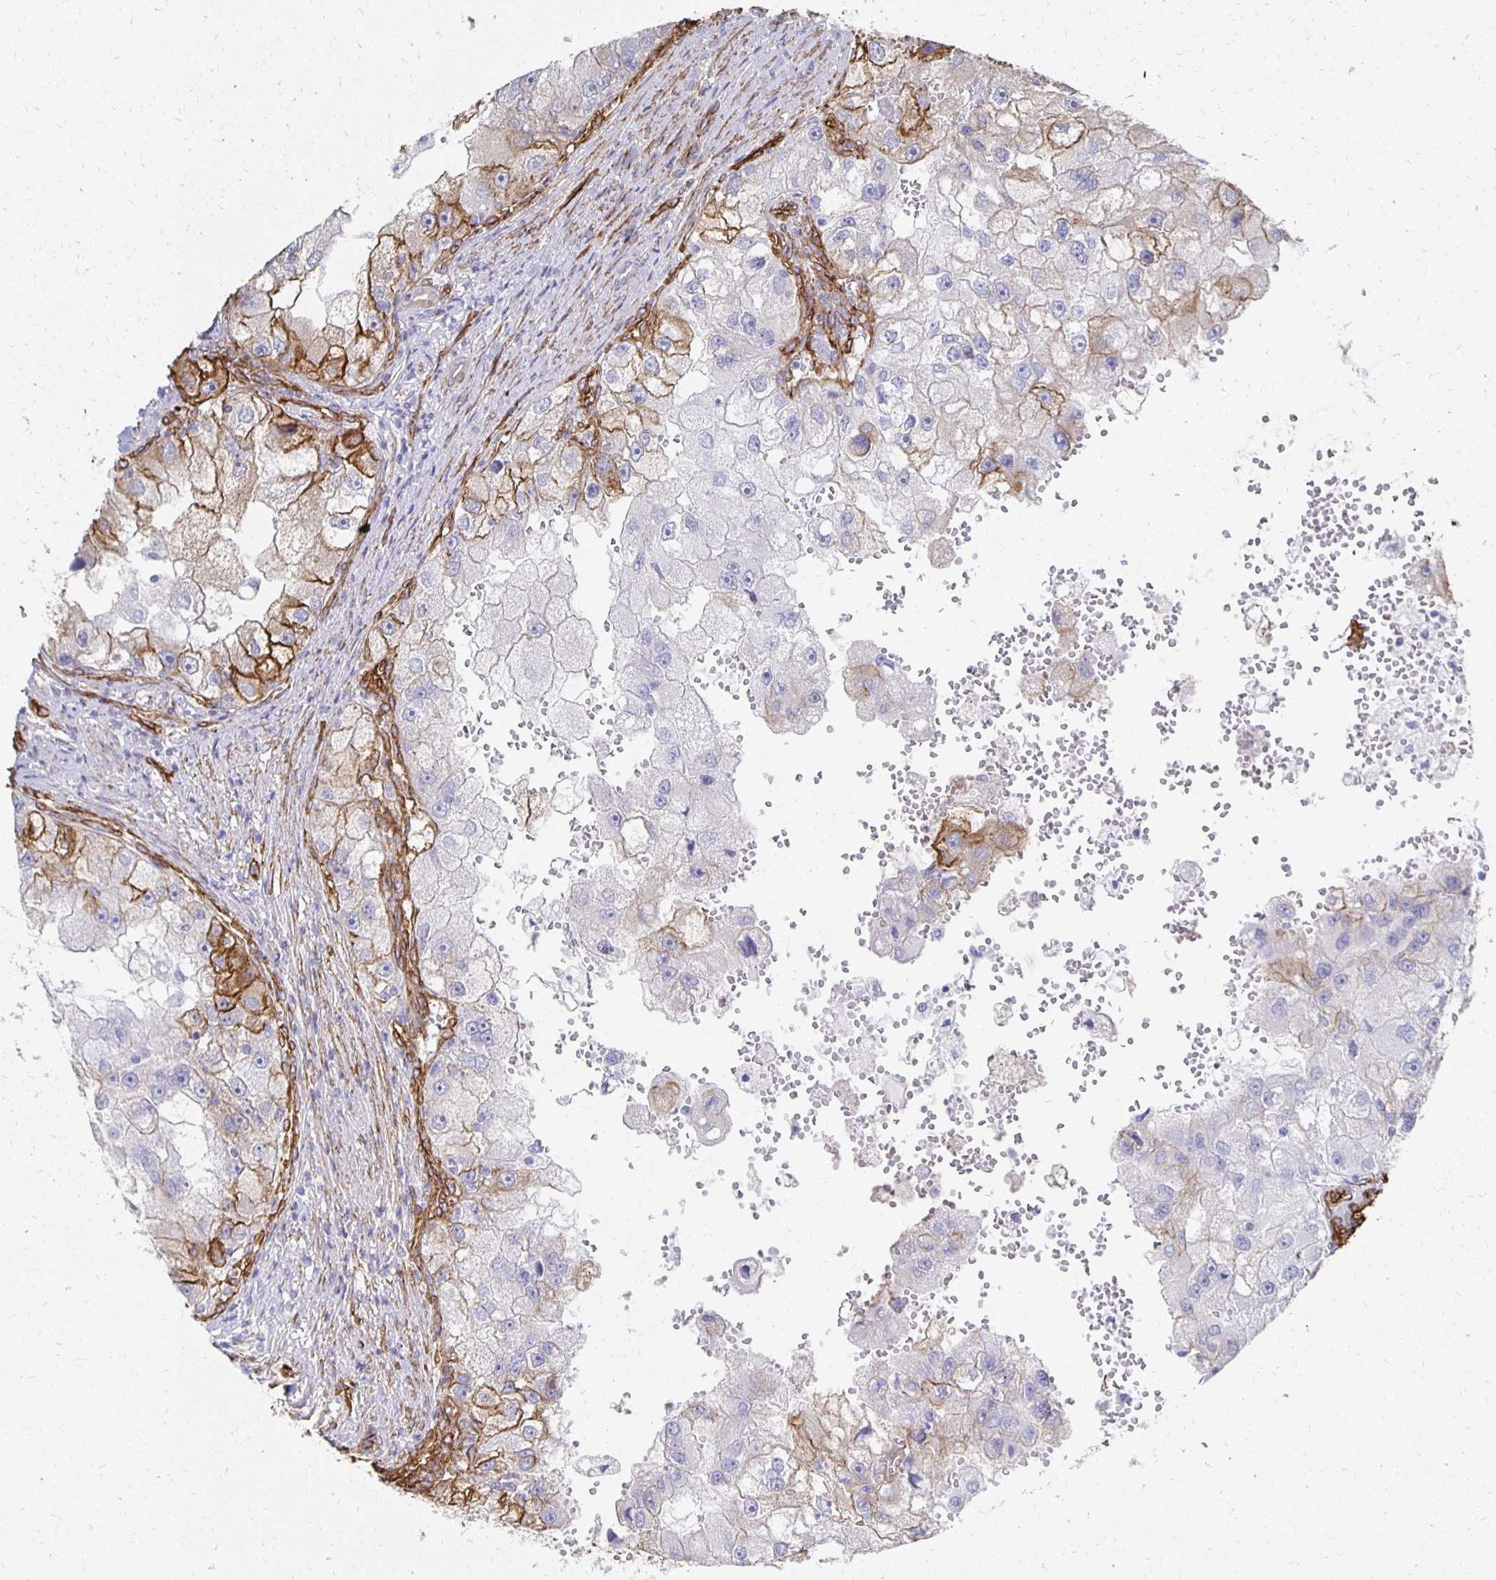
{"staining": {"intensity": "moderate", "quantity": "<25%", "location": "cytoplasmic/membranous"}, "tissue": "renal cancer", "cell_type": "Tumor cells", "image_type": "cancer", "snomed": [{"axis": "morphology", "description": "Adenocarcinoma, NOS"}, {"axis": "topography", "description": "Kidney"}], "caption": "Renal cancer (adenocarcinoma) stained for a protein (brown) shows moderate cytoplasmic/membranous positive staining in approximately <25% of tumor cells.", "gene": "VIPR2", "patient": {"sex": "male", "age": 63}}